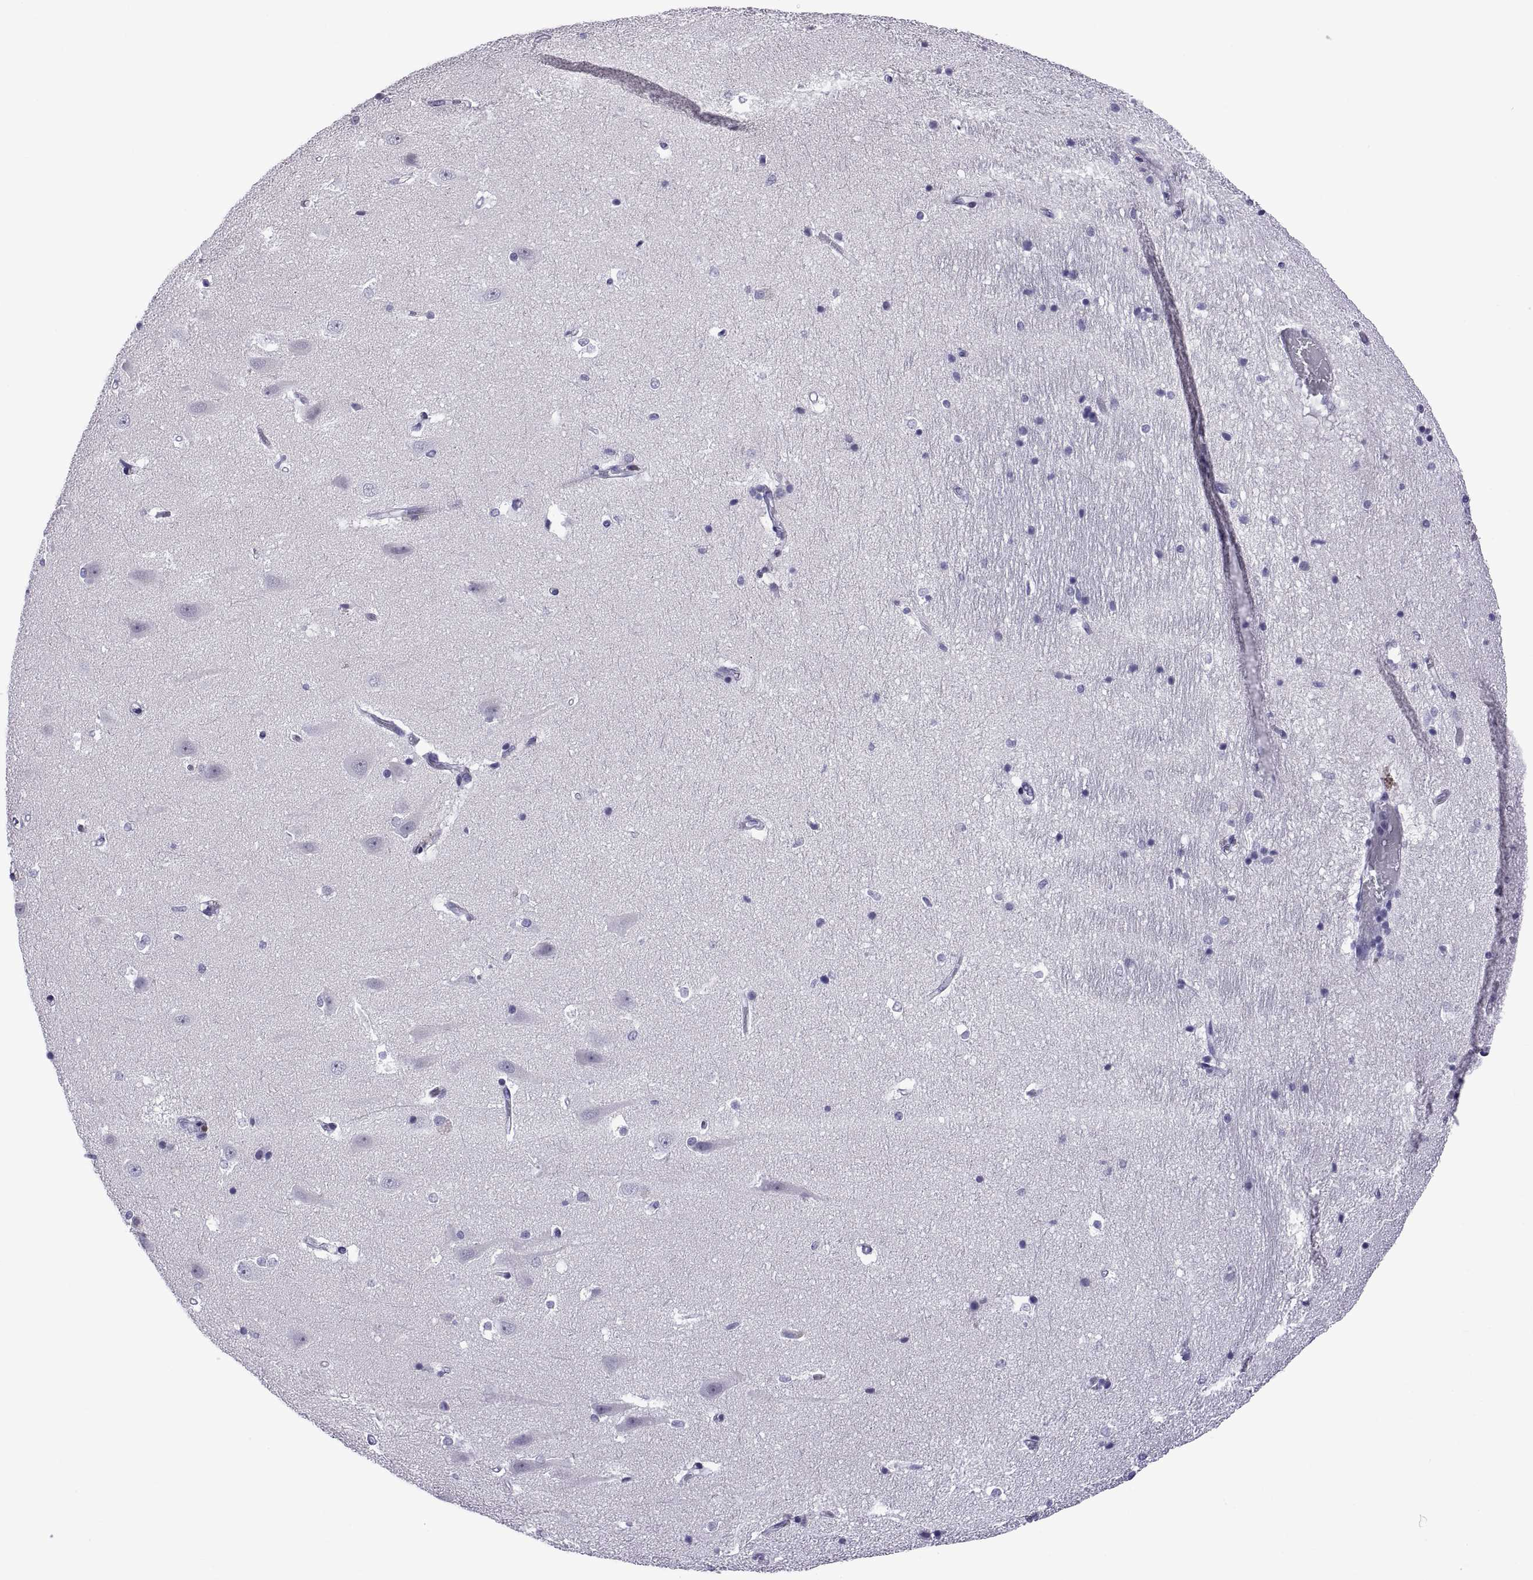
{"staining": {"intensity": "negative", "quantity": "none", "location": "none"}, "tissue": "hippocampus", "cell_type": "Glial cells", "image_type": "normal", "snomed": [{"axis": "morphology", "description": "Normal tissue, NOS"}, {"axis": "topography", "description": "Hippocampus"}], "caption": "This photomicrograph is of normal hippocampus stained with immunohistochemistry to label a protein in brown with the nuclei are counter-stained blue. There is no staining in glial cells.", "gene": "C3orf22", "patient": {"sex": "male", "age": 44}}